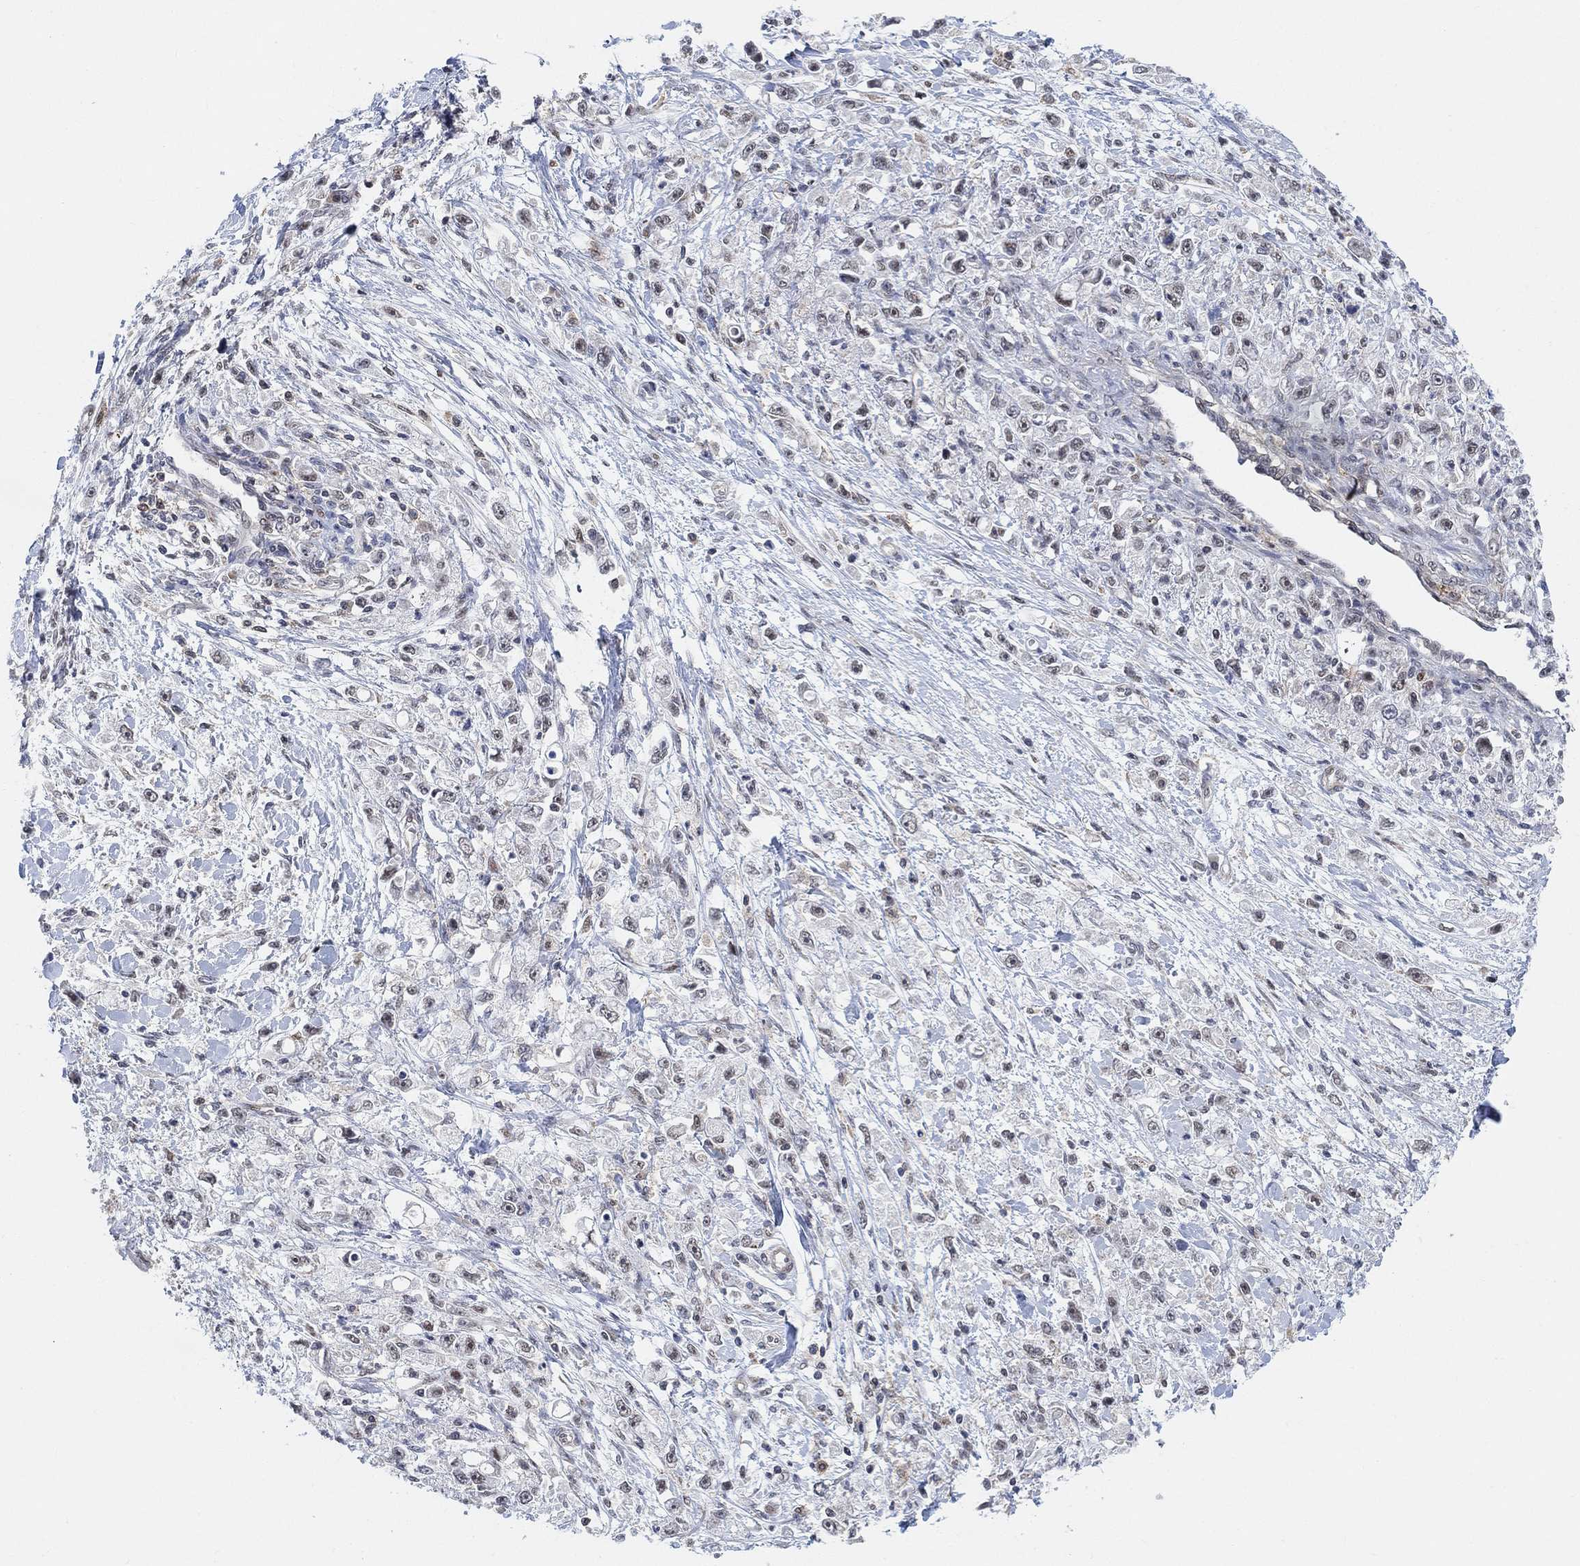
{"staining": {"intensity": "negative", "quantity": "none", "location": "none"}, "tissue": "stomach cancer", "cell_type": "Tumor cells", "image_type": "cancer", "snomed": [{"axis": "morphology", "description": "Adenocarcinoma, NOS"}, {"axis": "topography", "description": "Stomach"}], "caption": "Immunohistochemical staining of adenocarcinoma (stomach) shows no significant expression in tumor cells.", "gene": "PWWP2B", "patient": {"sex": "female", "age": 59}}